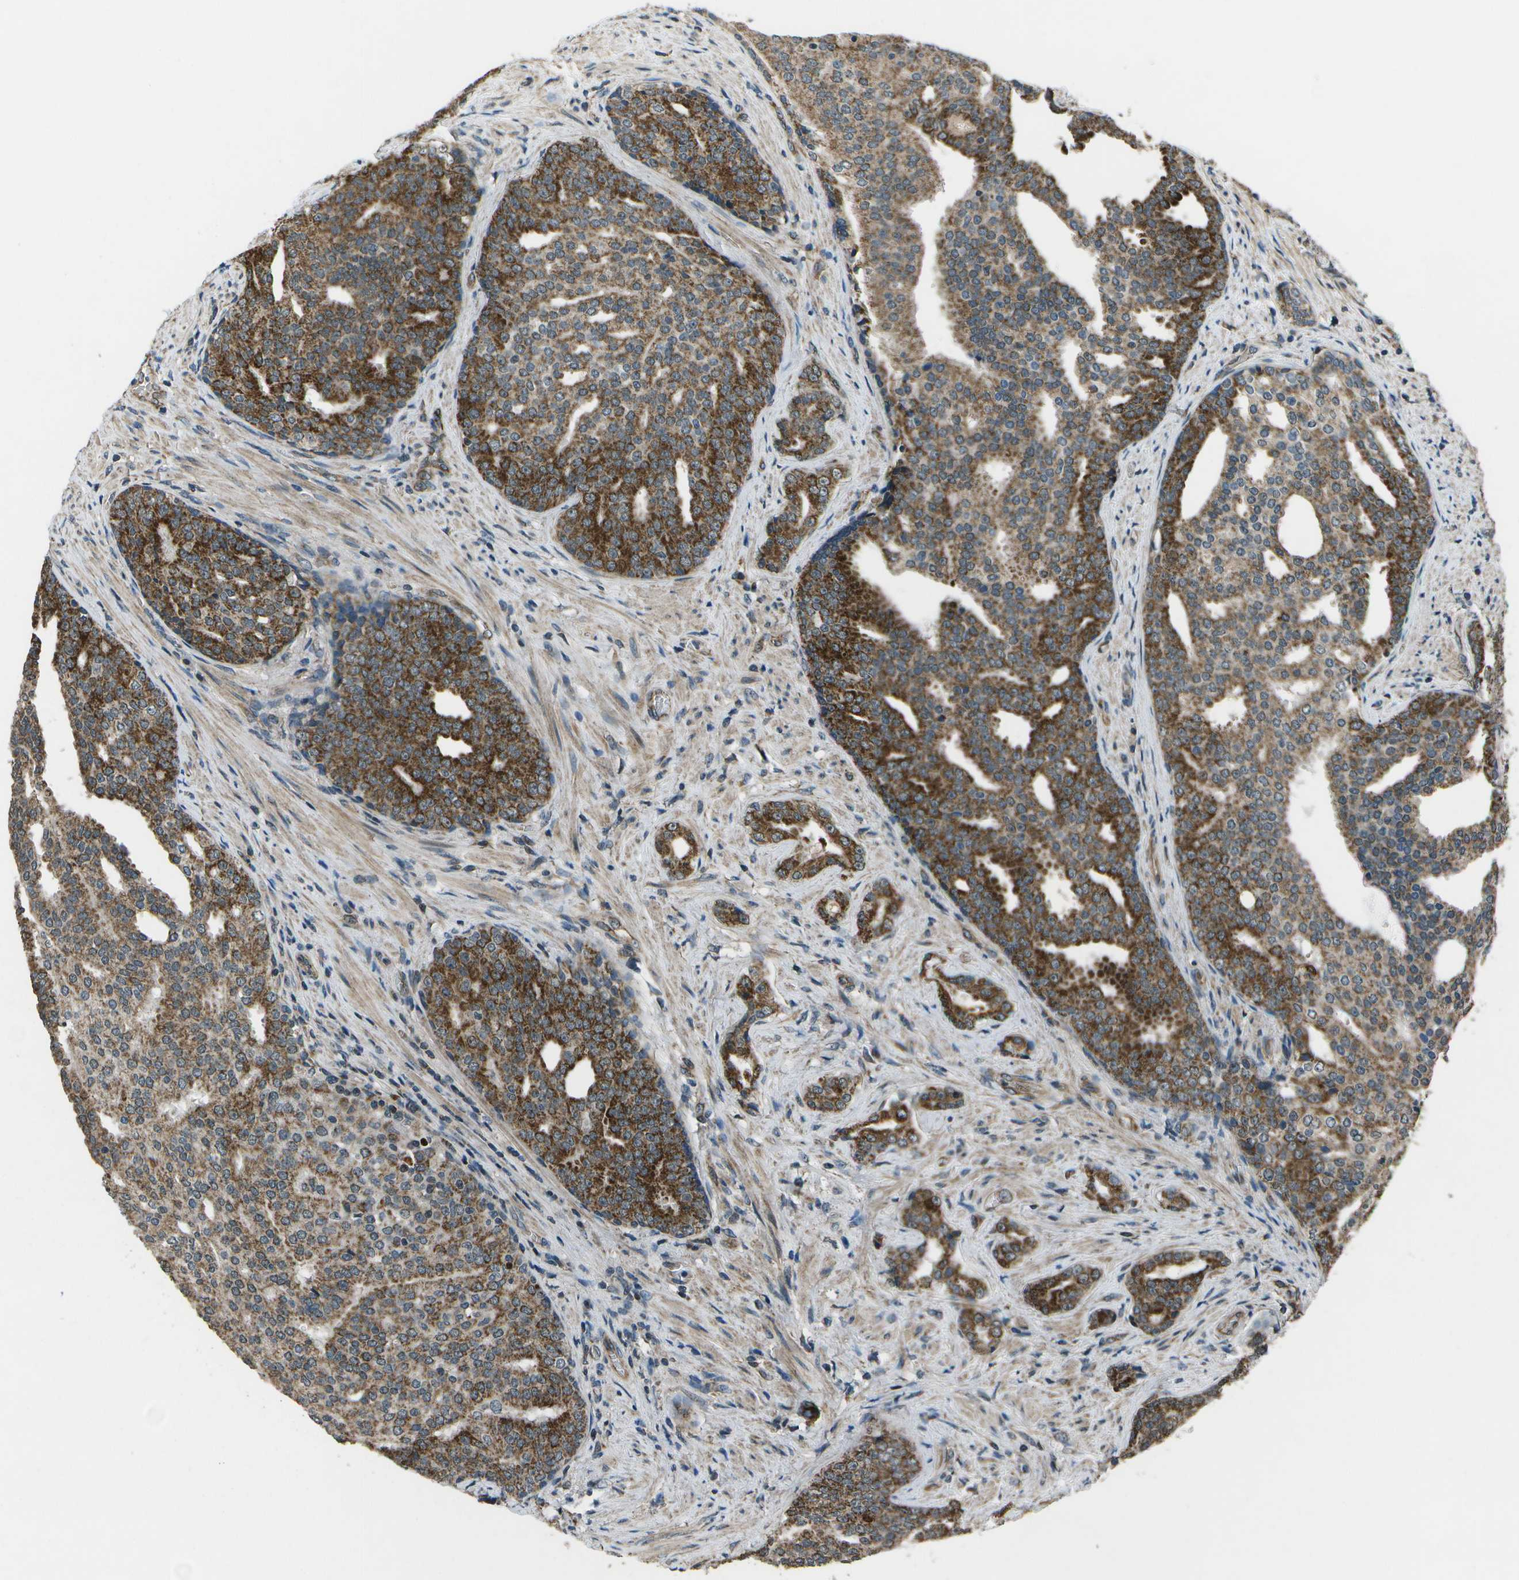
{"staining": {"intensity": "strong", "quantity": ">75%", "location": "cytoplasmic/membranous"}, "tissue": "prostate cancer", "cell_type": "Tumor cells", "image_type": "cancer", "snomed": [{"axis": "morphology", "description": "Adenocarcinoma, High grade"}, {"axis": "topography", "description": "Prostate"}], "caption": "High-power microscopy captured an immunohistochemistry (IHC) photomicrograph of prostate cancer (adenocarcinoma (high-grade)), revealing strong cytoplasmic/membranous staining in about >75% of tumor cells. Nuclei are stained in blue.", "gene": "EIF2AK1", "patient": {"sex": "male", "age": 71}}